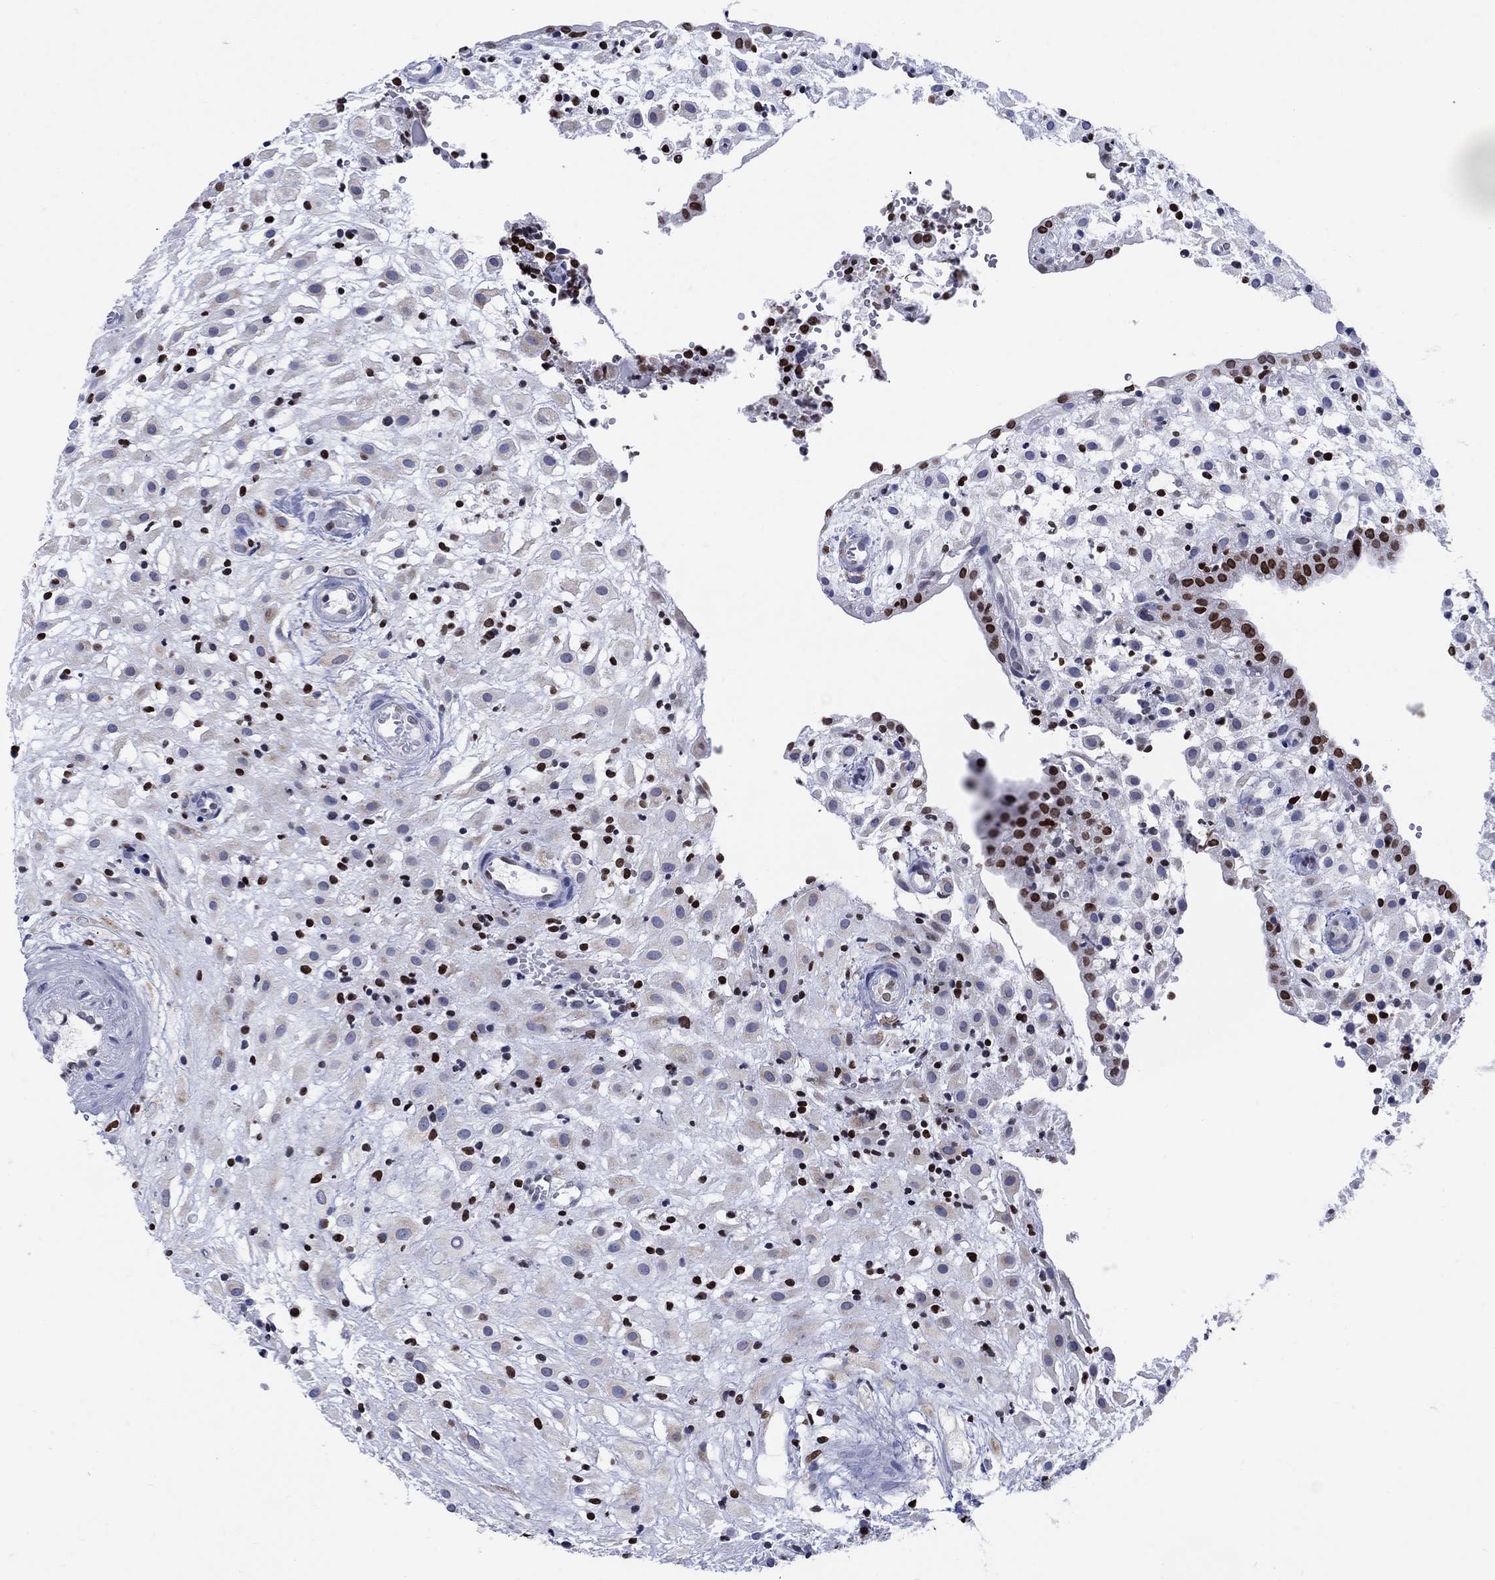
{"staining": {"intensity": "negative", "quantity": "none", "location": "none"}, "tissue": "placenta", "cell_type": "Decidual cells", "image_type": "normal", "snomed": [{"axis": "morphology", "description": "Normal tissue, NOS"}, {"axis": "topography", "description": "Placenta"}], "caption": "IHC image of normal human placenta stained for a protein (brown), which displays no staining in decidual cells.", "gene": "HMGA1", "patient": {"sex": "female", "age": 24}}